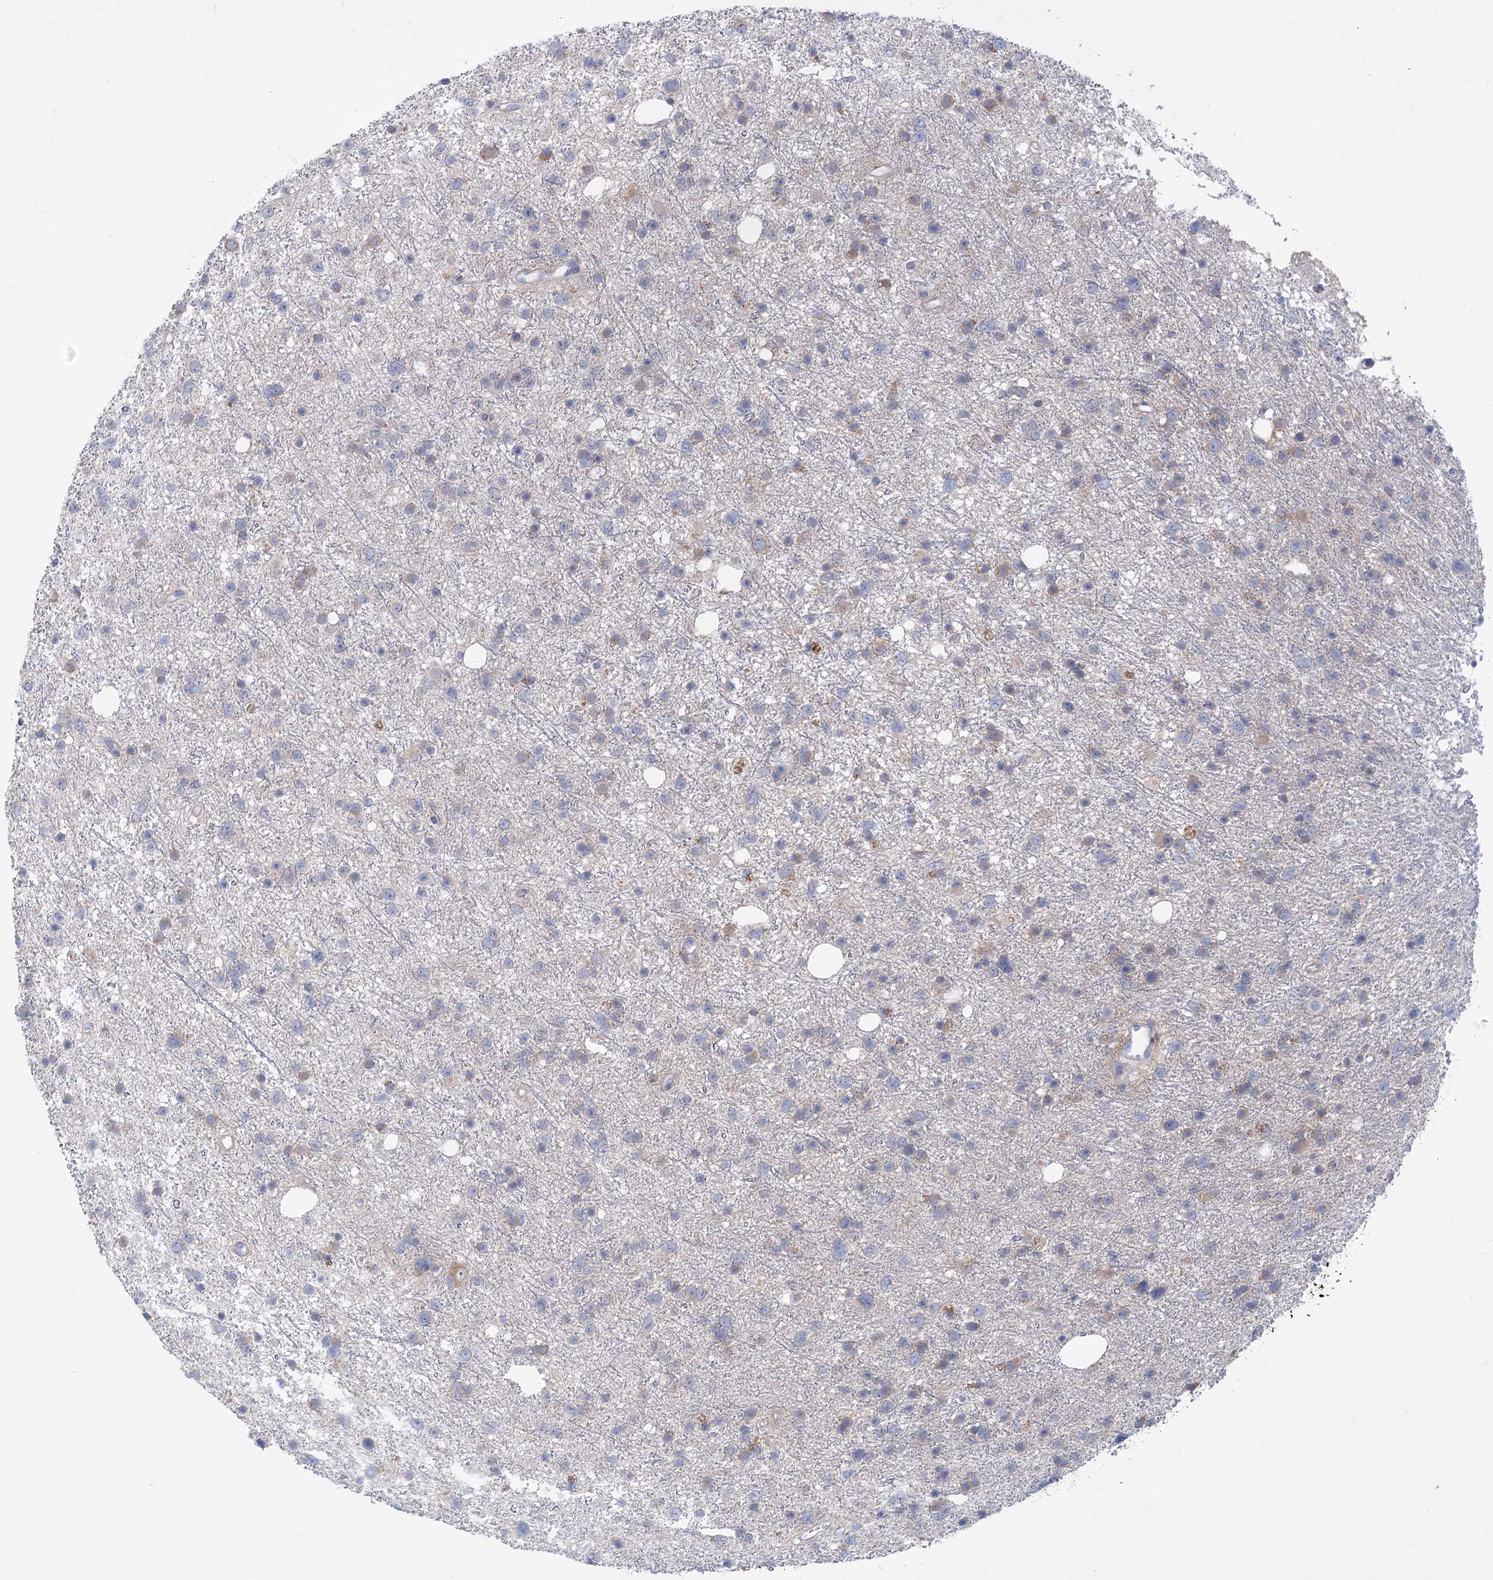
{"staining": {"intensity": "weak", "quantity": "<25%", "location": "cytoplasmic/membranous"}, "tissue": "glioma", "cell_type": "Tumor cells", "image_type": "cancer", "snomed": [{"axis": "morphology", "description": "Glioma, malignant, Low grade"}, {"axis": "topography", "description": "Cerebral cortex"}], "caption": "Immunohistochemical staining of human glioma demonstrates no significant staining in tumor cells.", "gene": "METTL24", "patient": {"sex": "female", "age": 39}}